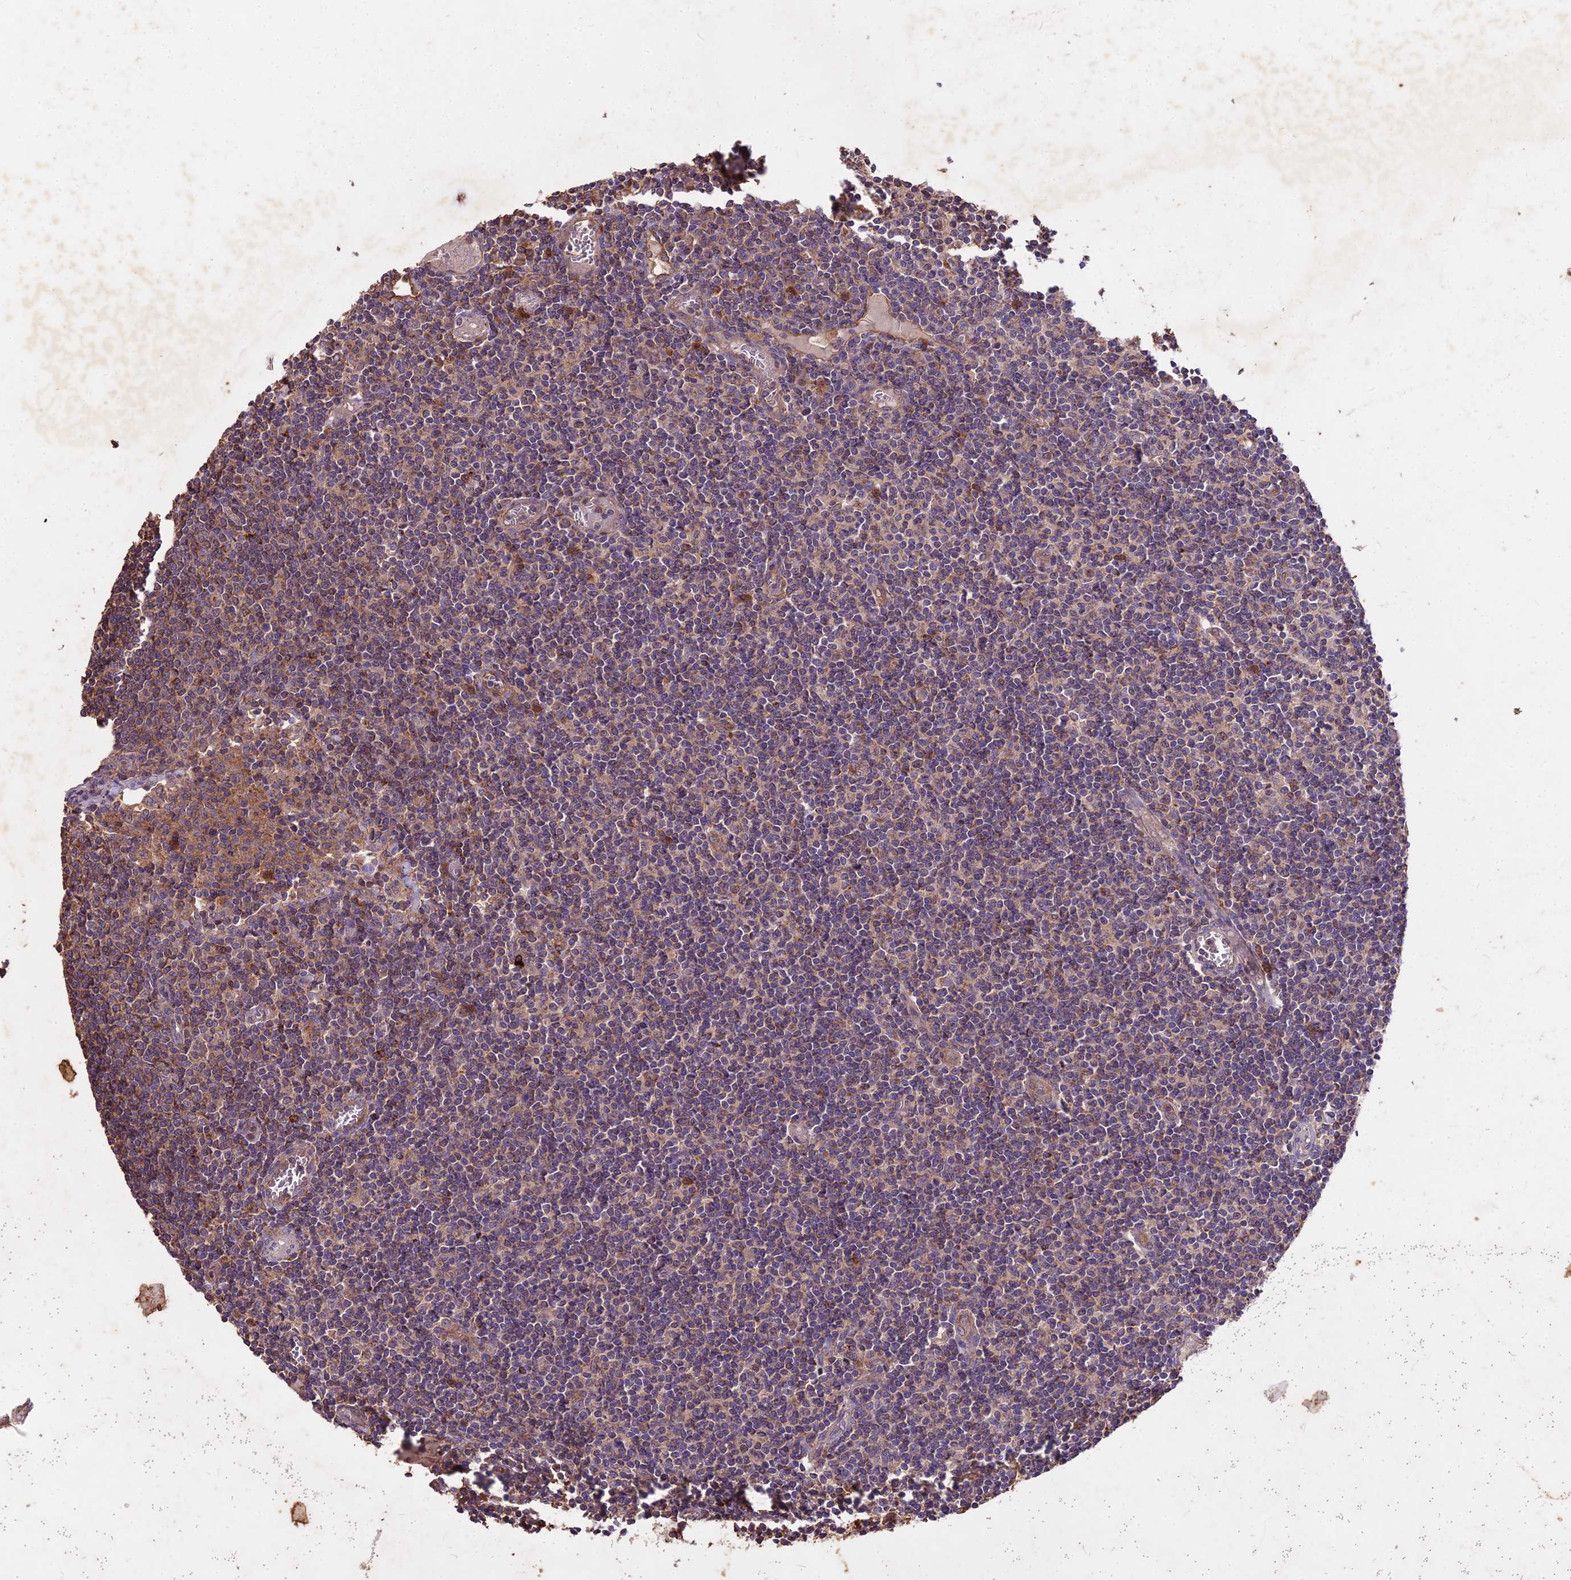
{"staining": {"intensity": "moderate", "quantity": "<25%", "location": "cytoplasmic/membranous,nuclear"}, "tissue": "lymph node", "cell_type": "Germinal center cells", "image_type": "normal", "snomed": [{"axis": "morphology", "description": "Normal tissue, NOS"}, {"axis": "topography", "description": "Lymph node"}], "caption": "Immunohistochemistry of benign lymph node demonstrates low levels of moderate cytoplasmic/membranous,nuclear positivity in about <25% of germinal center cells. (Brightfield microscopy of DAB IHC at high magnification).", "gene": "CEMIP2", "patient": {"sex": "female", "age": 55}}